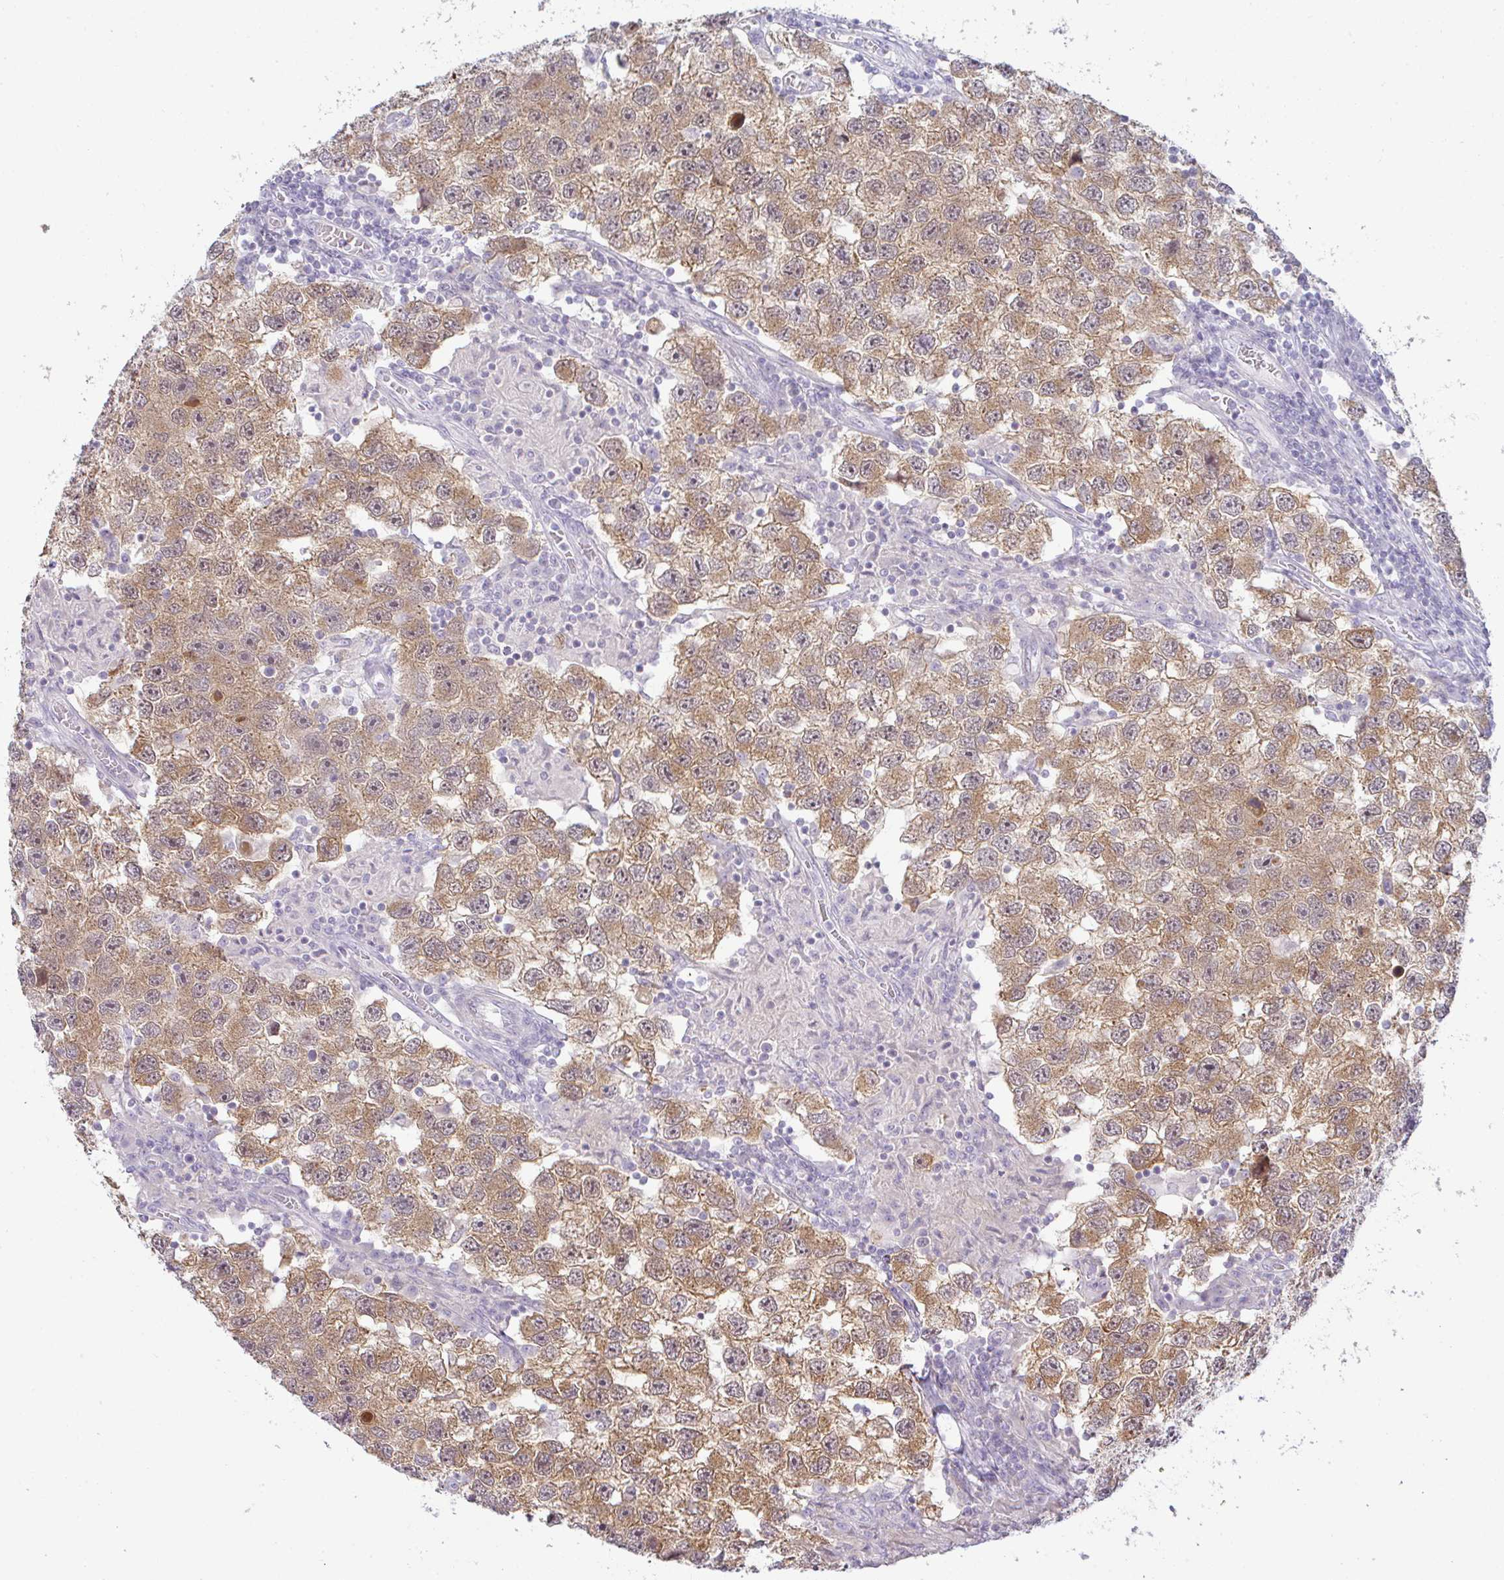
{"staining": {"intensity": "weak", "quantity": ">75%", "location": "cytoplasmic/membranous"}, "tissue": "testis cancer", "cell_type": "Tumor cells", "image_type": "cancer", "snomed": [{"axis": "morphology", "description": "Seminoma, NOS"}, {"axis": "topography", "description": "Testis"}], "caption": "Approximately >75% of tumor cells in human seminoma (testis) display weak cytoplasmic/membranous protein expression as visualized by brown immunohistochemical staining.", "gene": "CSE1L", "patient": {"sex": "male", "age": 26}}